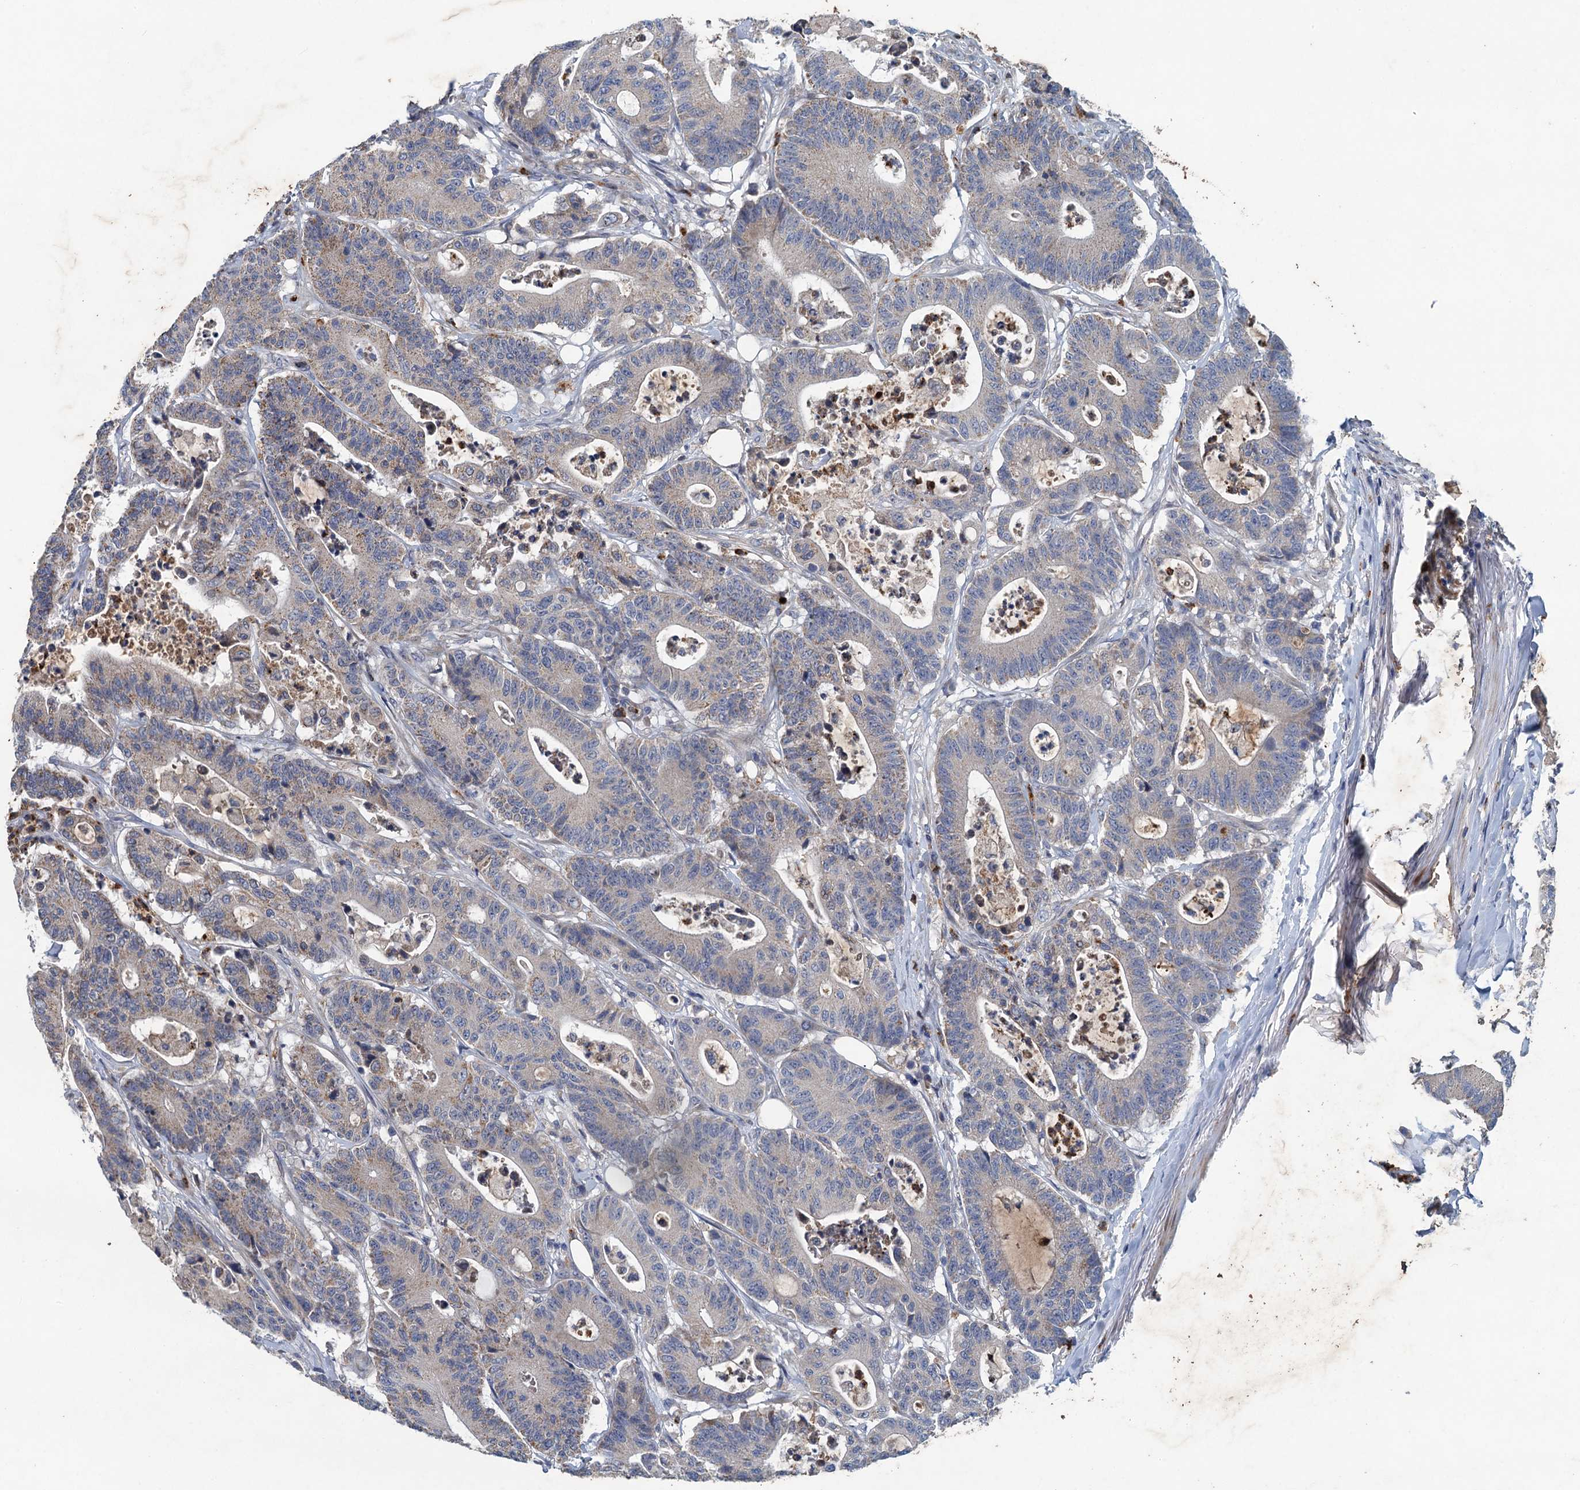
{"staining": {"intensity": "weak", "quantity": "<25%", "location": "cytoplasmic/membranous"}, "tissue": "colorectal cancer", "cell_type": "Tumor cells", "image_type": "cancer", "snomed": [{"axis": "morphology", "description": "Adenocarcinoma, NOS"}, {"axis": "topography", "description": "Colon"}], "caption": "Human colorectal cancer stained for a protein using immunohistochemistry (IHC) demonstrates no positivity in tumor cells.", "gene": "TPCN1", "patient": {"sex": "female", "age": 84}}